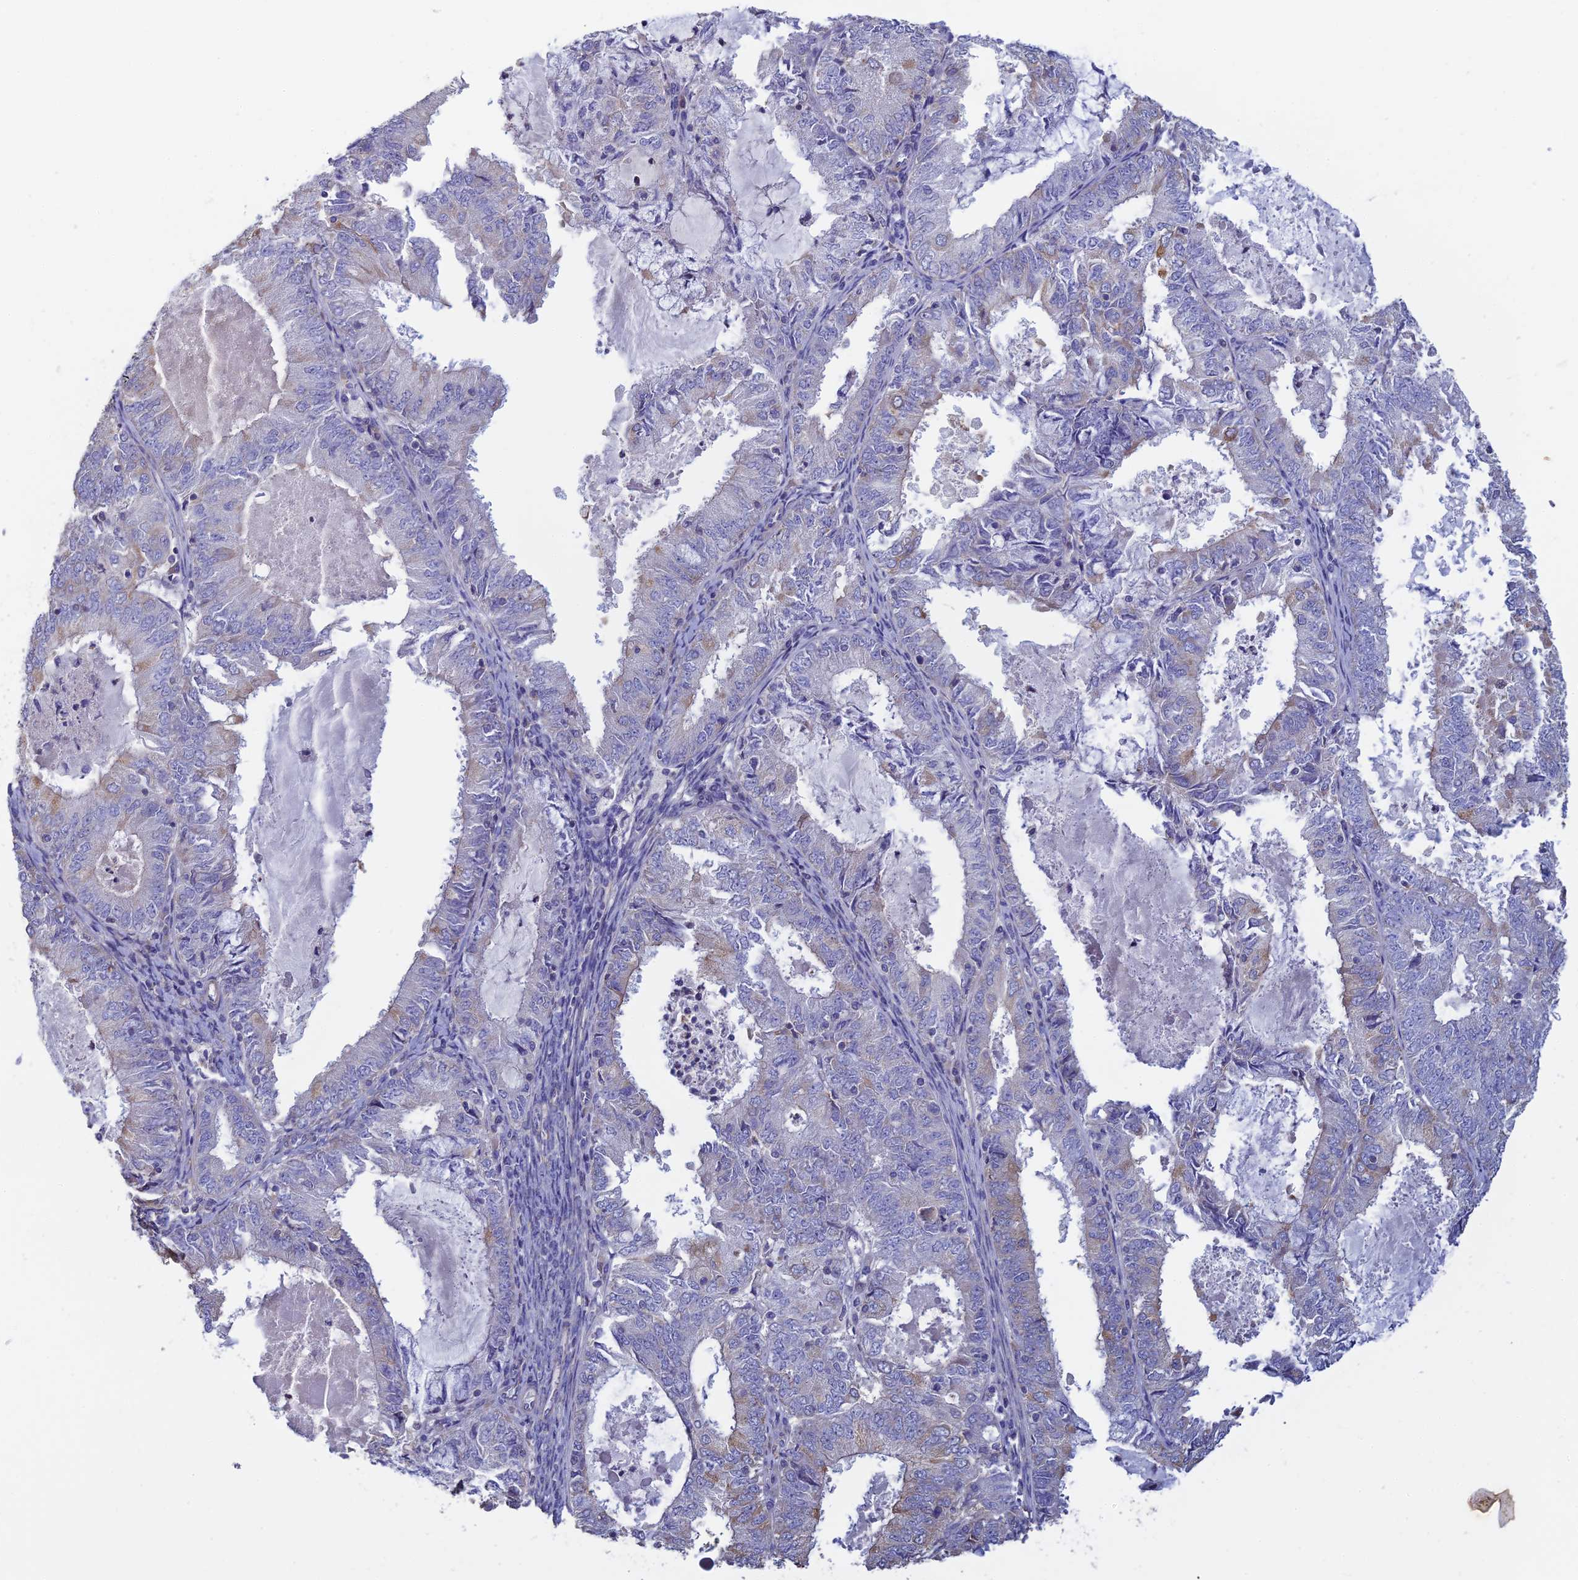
{"staining": {"intensity": "weak", "quantity": "<25%", "location": "cytoplasmic/membranous"}, "tissue": "endometrial cancer", "cell_type": "Tumor cells", "image_type": "cancer", "snomed": [{"axis": "morphology", "description": "Adenocarcinoma, NOS"}, {"axis": "topography", "description": "Endometrium"}], "caption": "Endometrial adenocarcinoma was stained to show a protein in brown. There is no significant positivity in tumor cells.", "gene": "PCDHA5", "patient": {"sex": "female", "age": 57}}